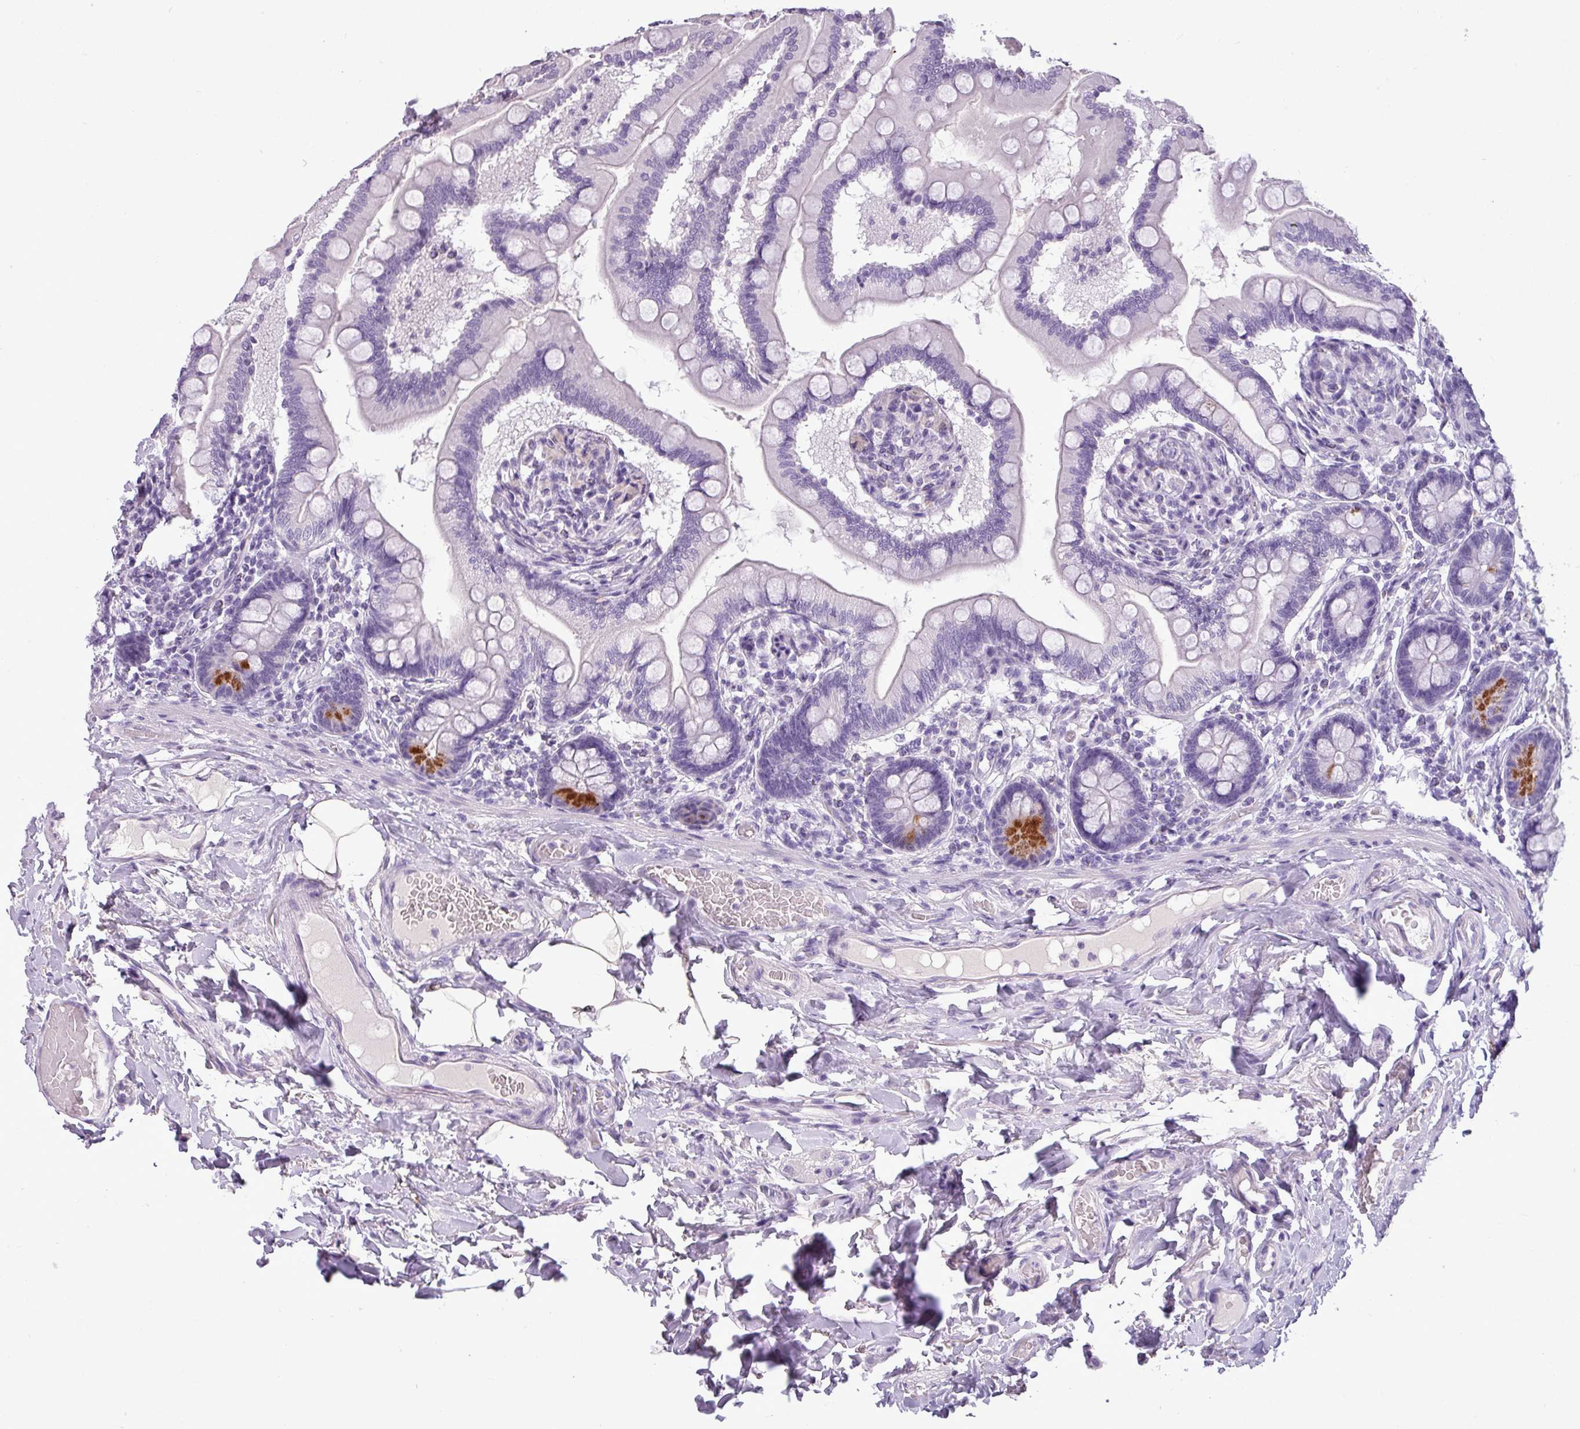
{"staining": {"intensity": "strong", "quantity": "<25%", "location": "cytoplasmic/membranous"}, "tissue": "small intestine", "cell_type": "Glandular cells", "image_type": "normal", "snomed": [{"axis": "morphology", "description": "Normal tissue, NOS"}, {"axis": "topography", "description": "Small intestine"}], "caption": "DAB immunohistochemical staining of normal small intestine exhibits strong cytoplasmic/membranous protein expression in about <25% of glandular cells.", "gene": "TMEM91", "patient": {"sex": "female", "age": 64}}